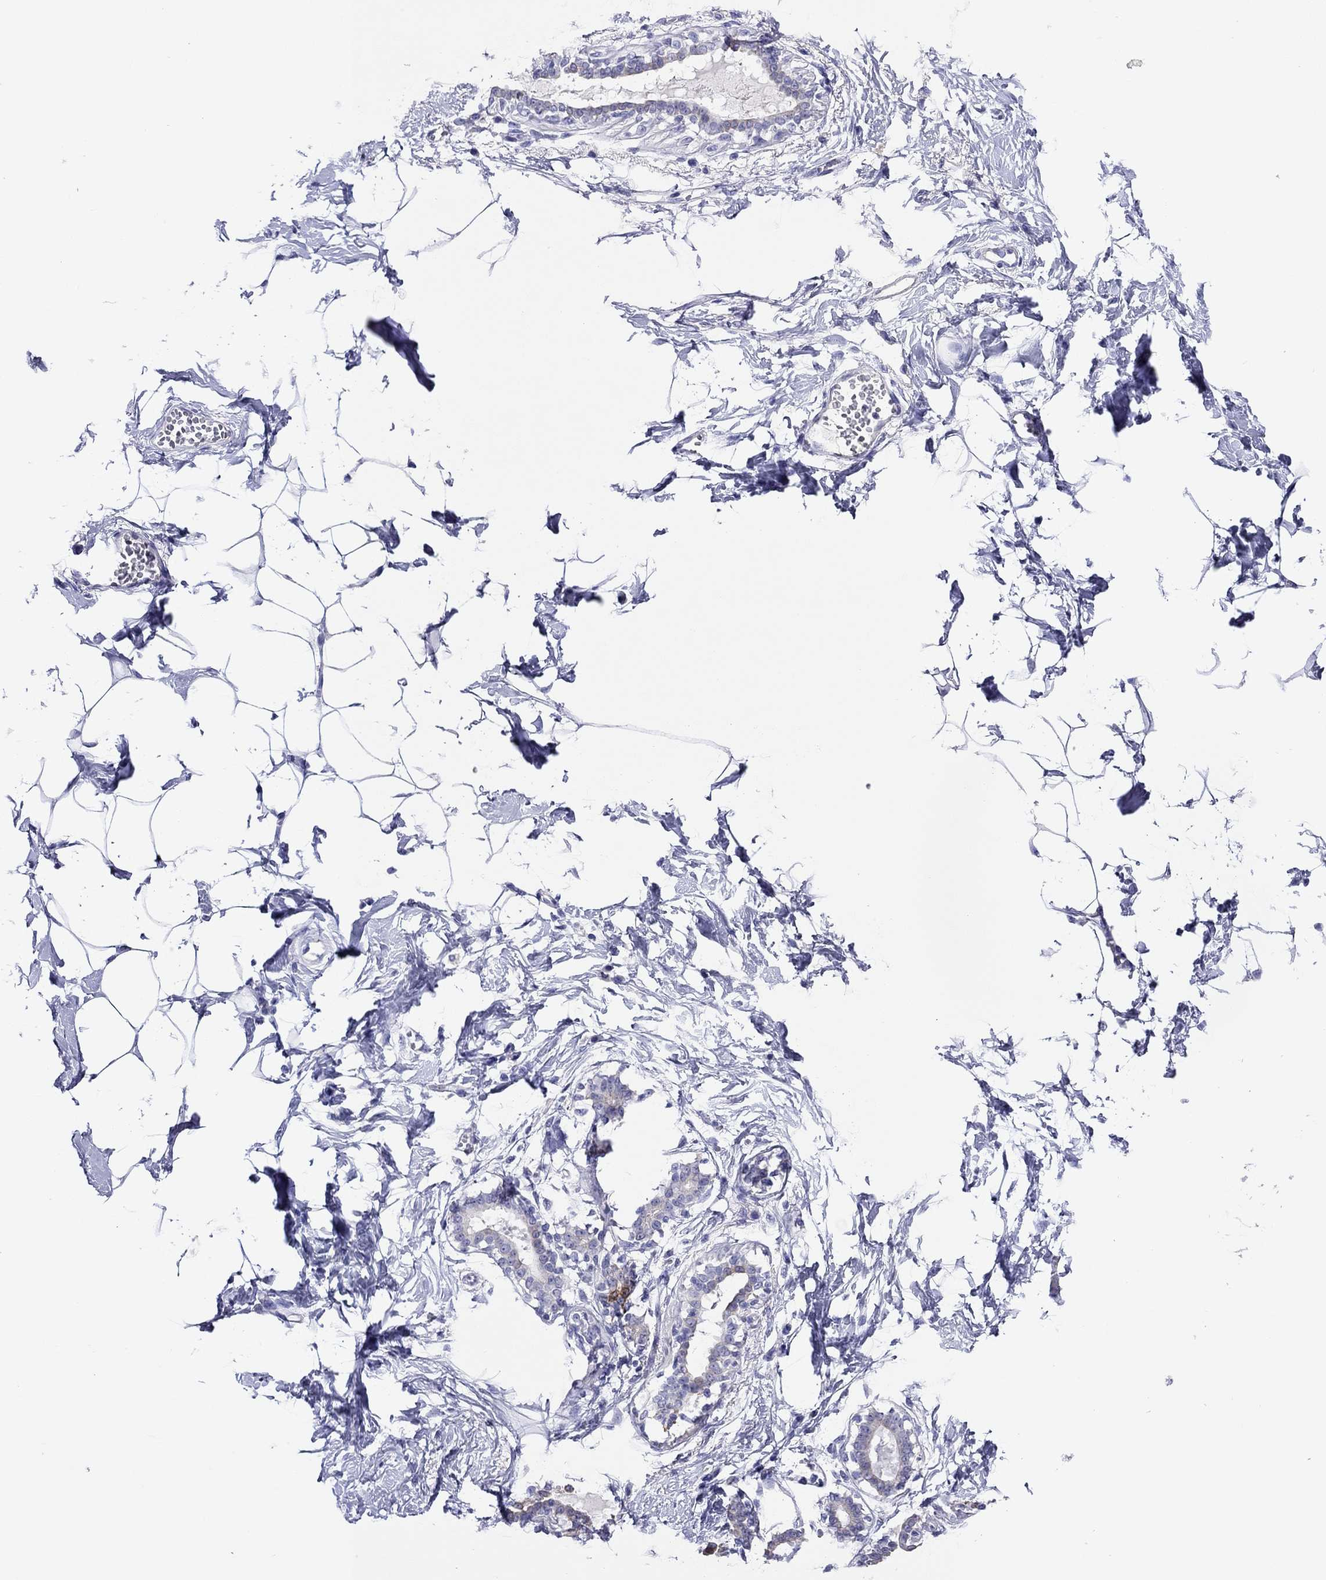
{"staining": {"intensity": "negative", "quantity": "none", "location": "none"}, "tissue": "breast", "cell_type": "Adipocytes", "image_type": "normal", "snomed": [{"axis": "morphology", "description": "Normal tissue, NOS"}, {"axis": "morphology", "description": "Lobular carcinoma, in situ"}, {"axis": "topography", "description": "Breast"}], "caption": "Immunohistochemical staining of unremarkable breast shows no significant positivity in adipocytes.", "gene": "CAPNS2", "patient": {"sex": "female", "age": 35}}